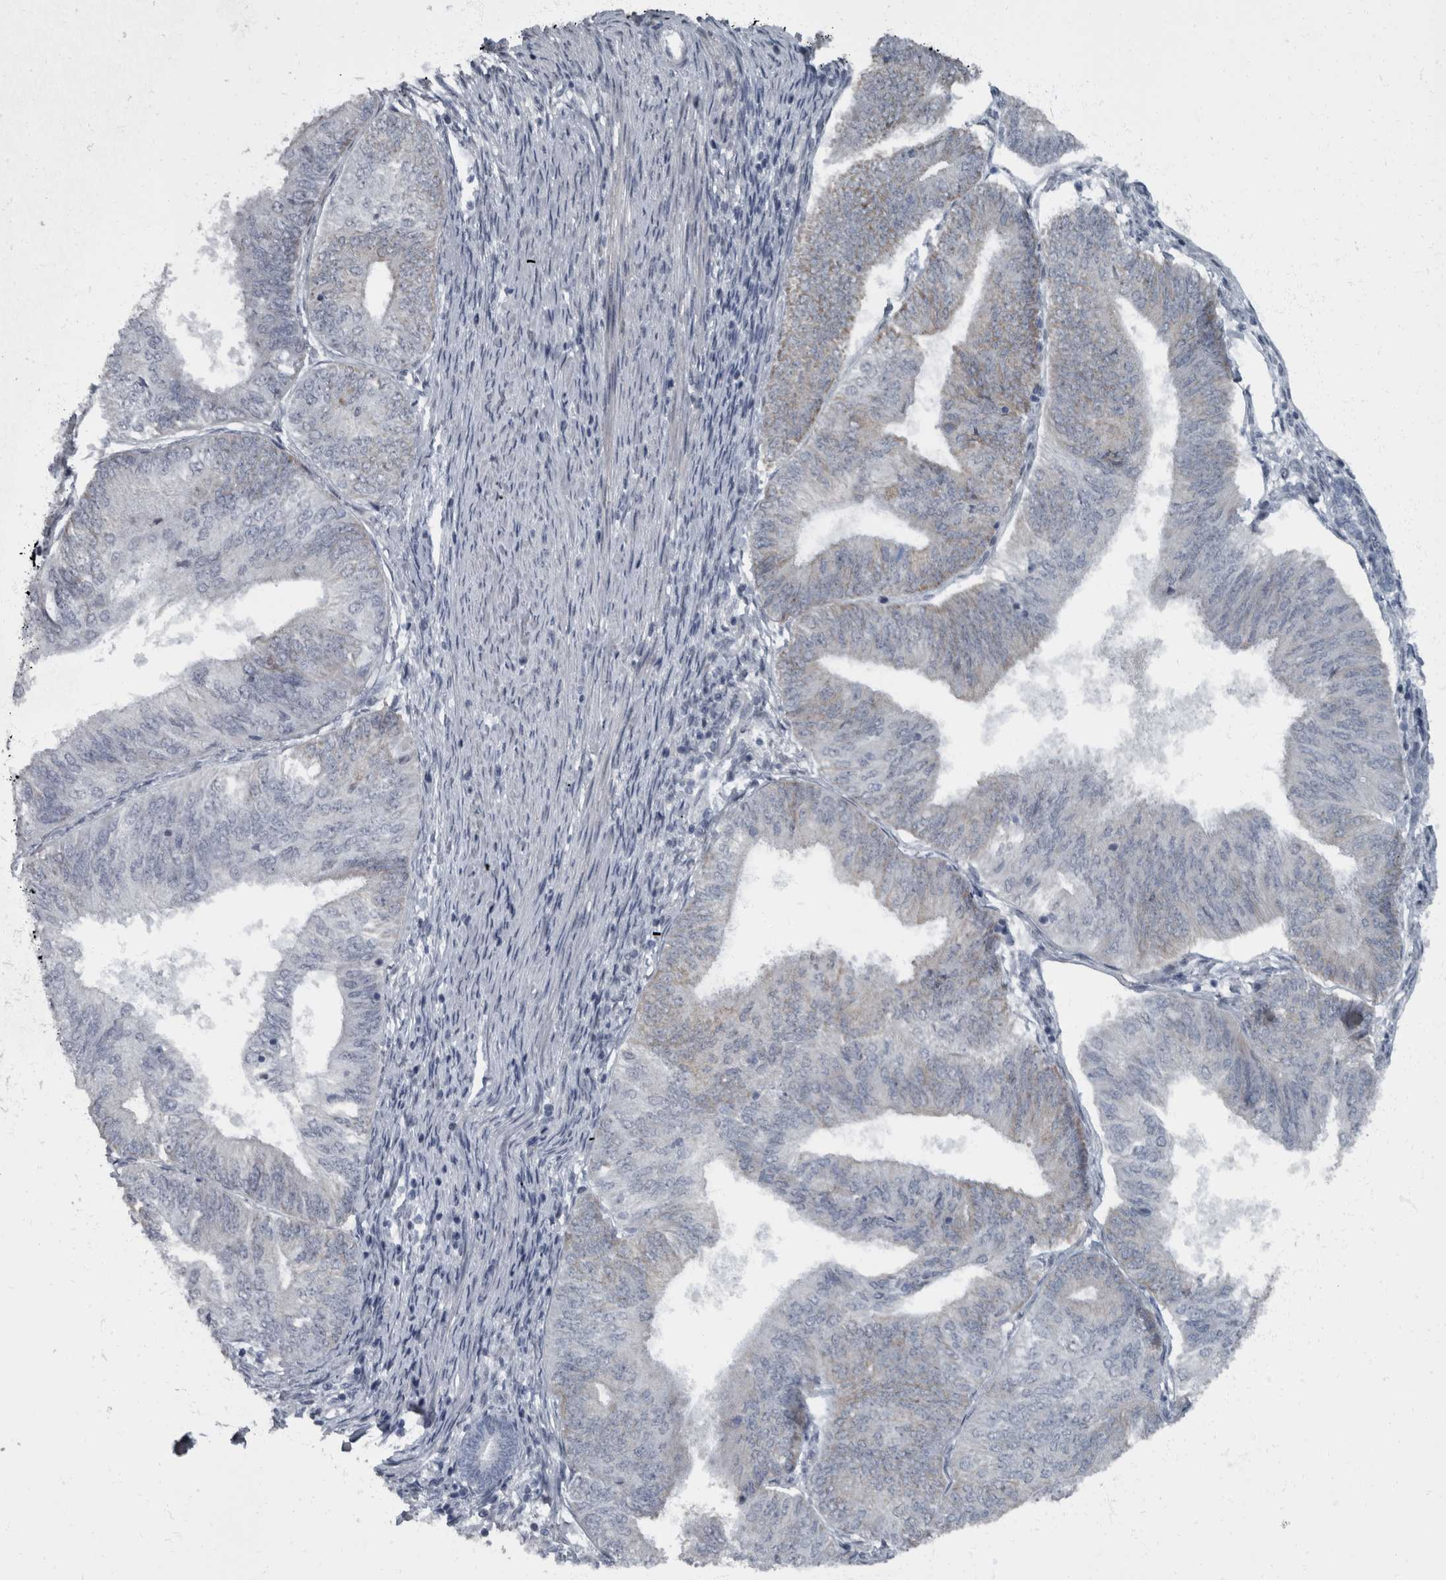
{"staining": {"intensity": "weak", "quantity": "<25%", "location": "cytoplasmic/membranous"}, "tissue": "endometrial cancer", "cell_type": "Tumor cells", "image_type": "cancer", "snomed": [{"axis": "morphology", "description": "Adenocarcinoma, NOS"}, {"axis": "topography", "description": "Endometrium"}], "caption": "IHC photomicrograph of neoplastic tissue: endometrial cancer (adenocarcinoma) stained with DAB (3,3'-diaminobenzidine) demonstrates no significant protein expression in tumor cells. The staining is performed using DAB (3,3'-diaminobenzidine) brown chromogen with nuclei counter-stained in using hematoxylin.", "gene": "WDR33", "patient": {"sex": "female", "age": 58}}